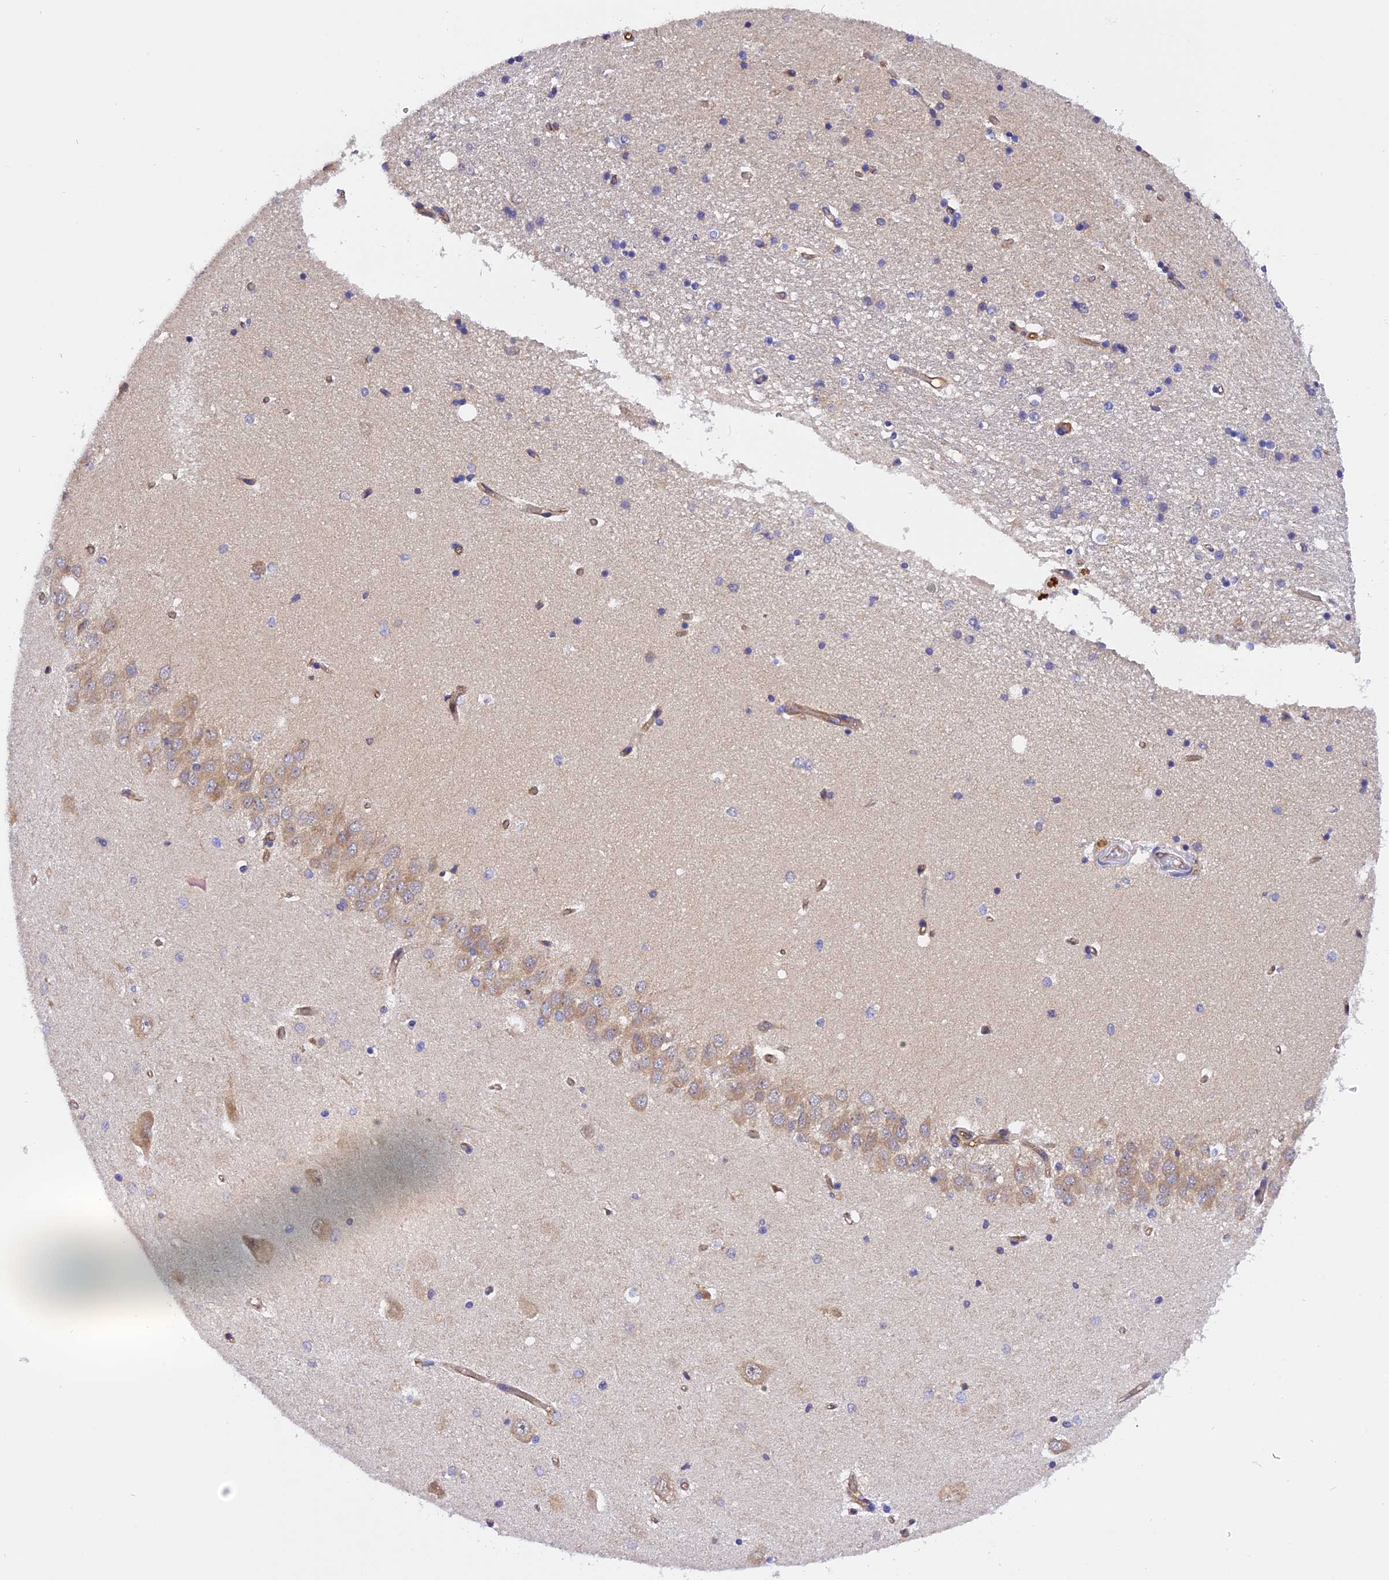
{"staining": {"intensity": "negative", "quantity": "none", "location": "none"}, "tissue": "hippocampus", "cell_type": "Glial cells", "image_type": "normal", "snomed": [{"axis": "morphology", "description": "Normal tissue, NOS"}, {"axis": "topography", "description": "Hippocampus"}], "caption": "Glial cells are negative for protein expression in normal human hippocampus. Brightfield microscopy of immunohistochemistry stained with DAB (brown) and hematoxylin (blue), captured at high magnification.", "gene": "C5orf22", "patient": {"sex": "male", "age": 45}}